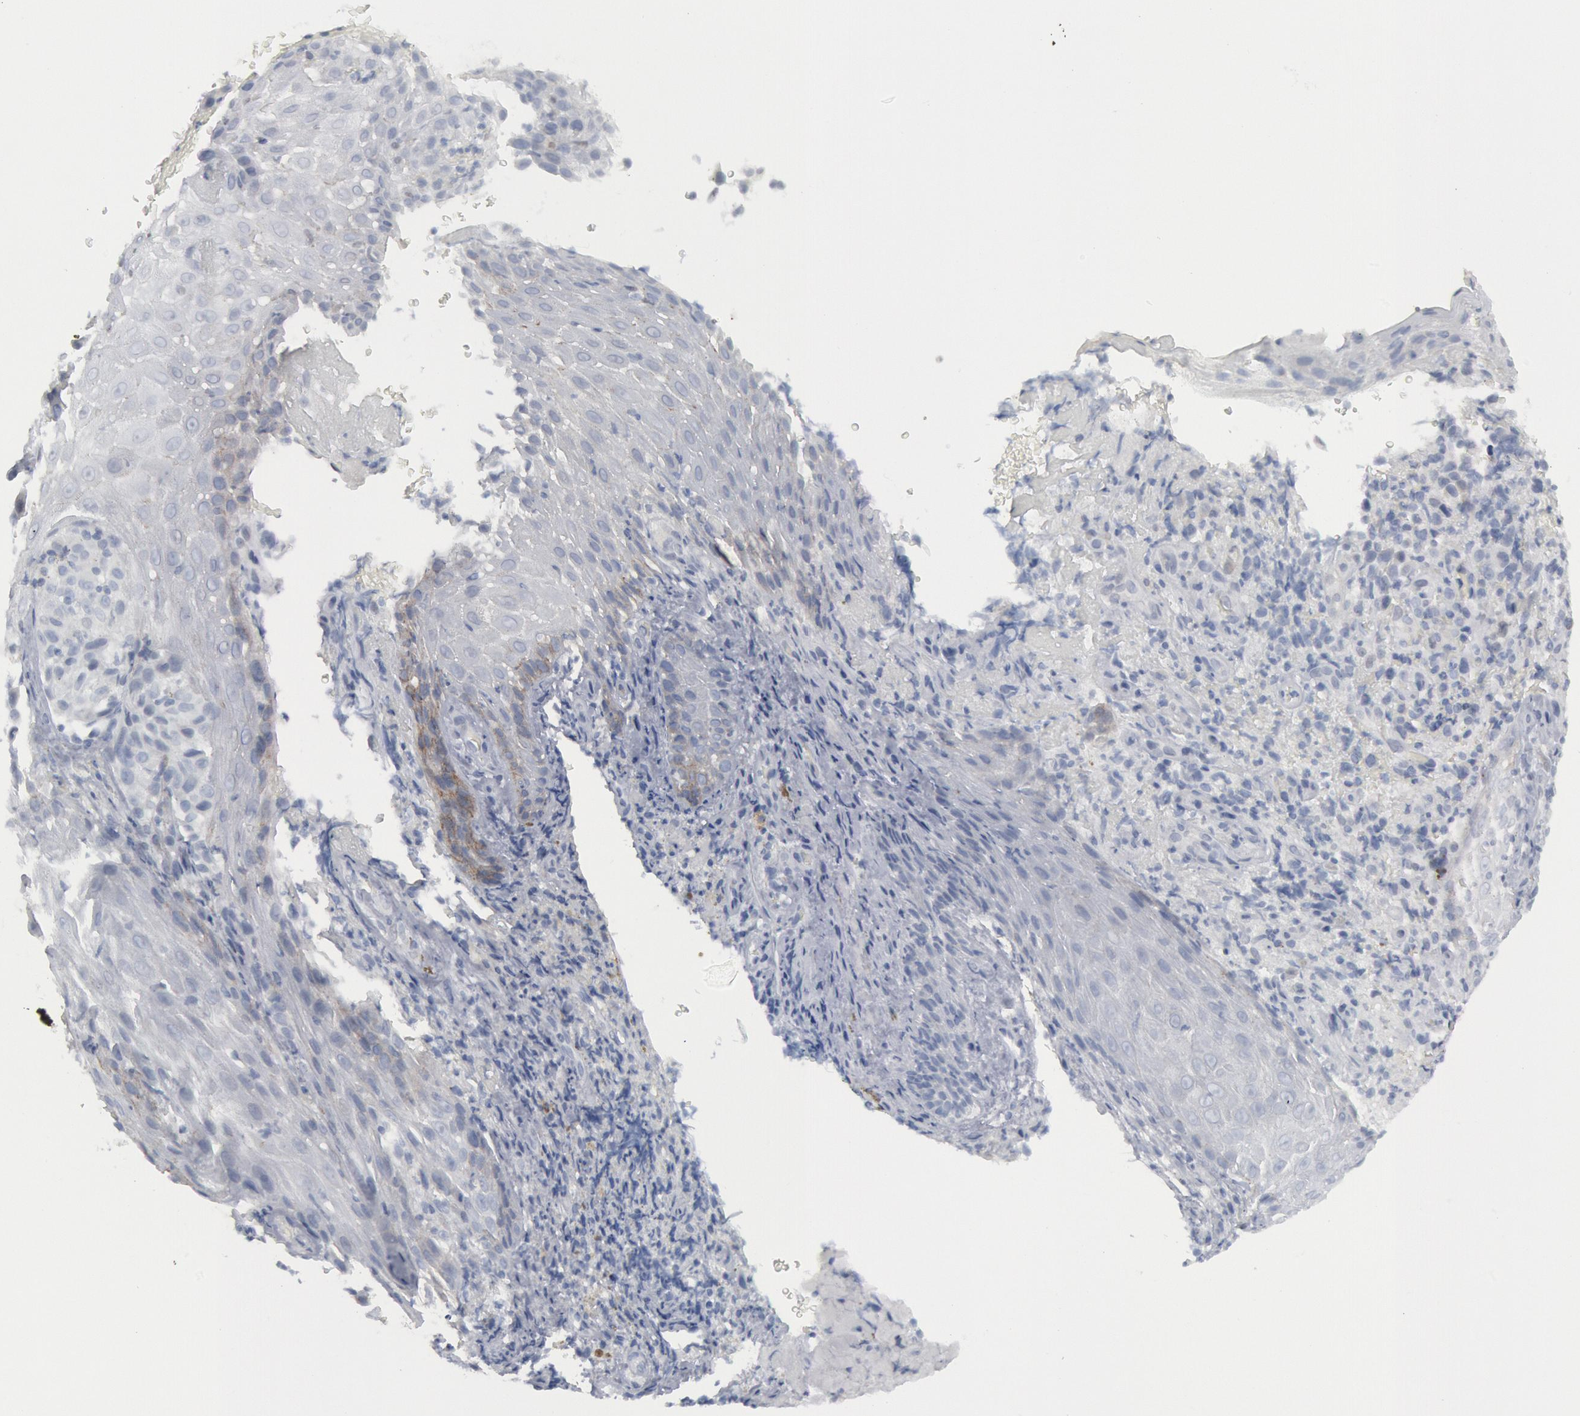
{"staining": {"intensity": "weak", "quantity": "<25%", "location": "cytoplasmic/membranous"}, "tissue": "melanoma", "cell_type": "Tumor cells", "image_type": "cancer", "snomed": [{"axis": "morphology", "description": "Malignant melanoma, NOS"}, {"axis": "topography", "description": "Skin"}], "caption": "This histopathology image is of malignant melanoma stained with IHC to label a protein in brown with the nuclei are counter-stained blue. There is no positivity in tumor cells.", "gene": "DMC1", "patient": {"sex": "male", "age": 75}}